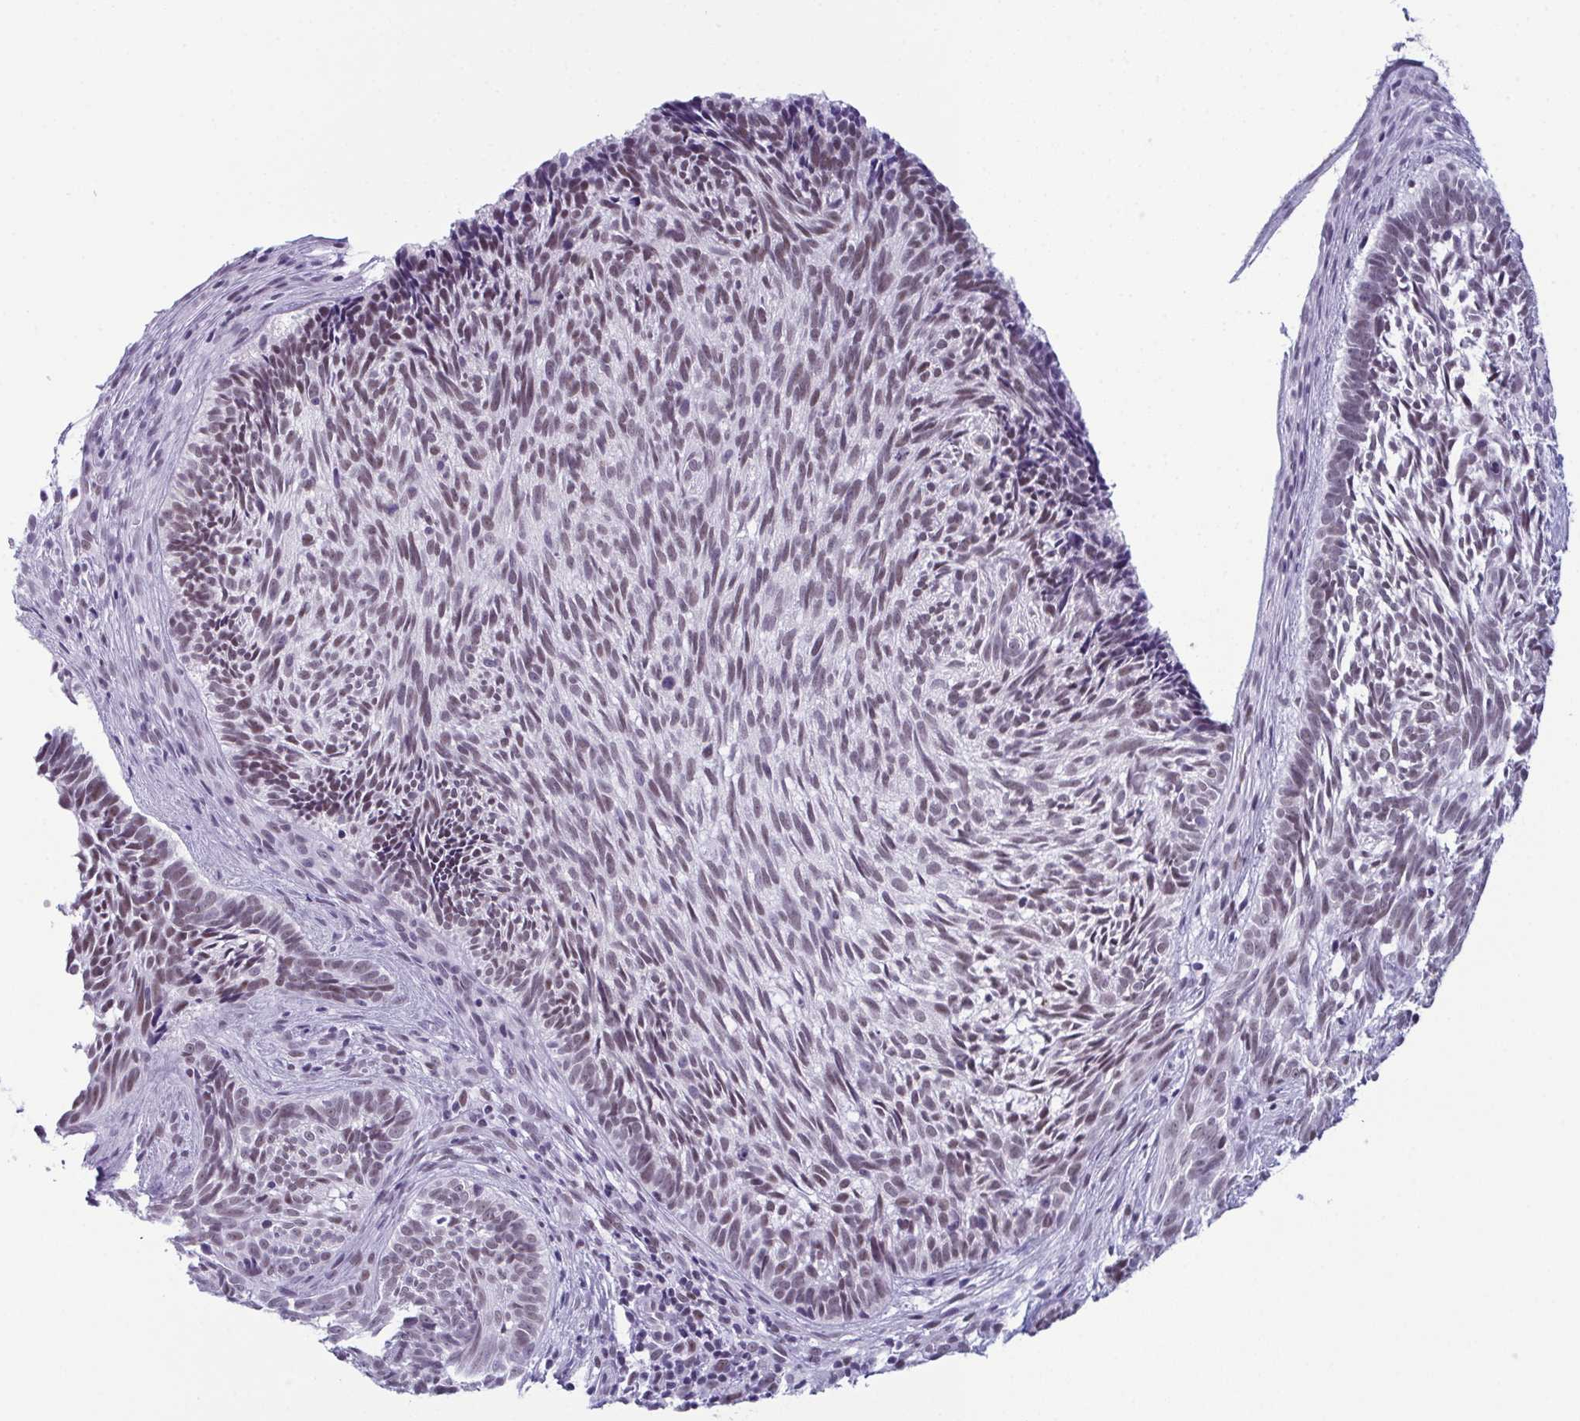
{"staining": {"intensity": "weak", "quantity": "25%-75%", "location": "nuclear"}, "tissue": "skin cancer", "cell_type": "Tumor cells", "image_type": "cancer", "snomed": [{"axis": "morphology", "description": "Basal cell carcinoma"}, {"axis": "topography", "description": "Skin"}], "caption": "This image demonstrates immunohistochemistry (IHC) staining of human skin basal cell carcinoma, with low weak nuclear staining in about 25%-75% of tumor cells.", "gene": "RBM7", "patient": {"sex": "male", "age": 65}}